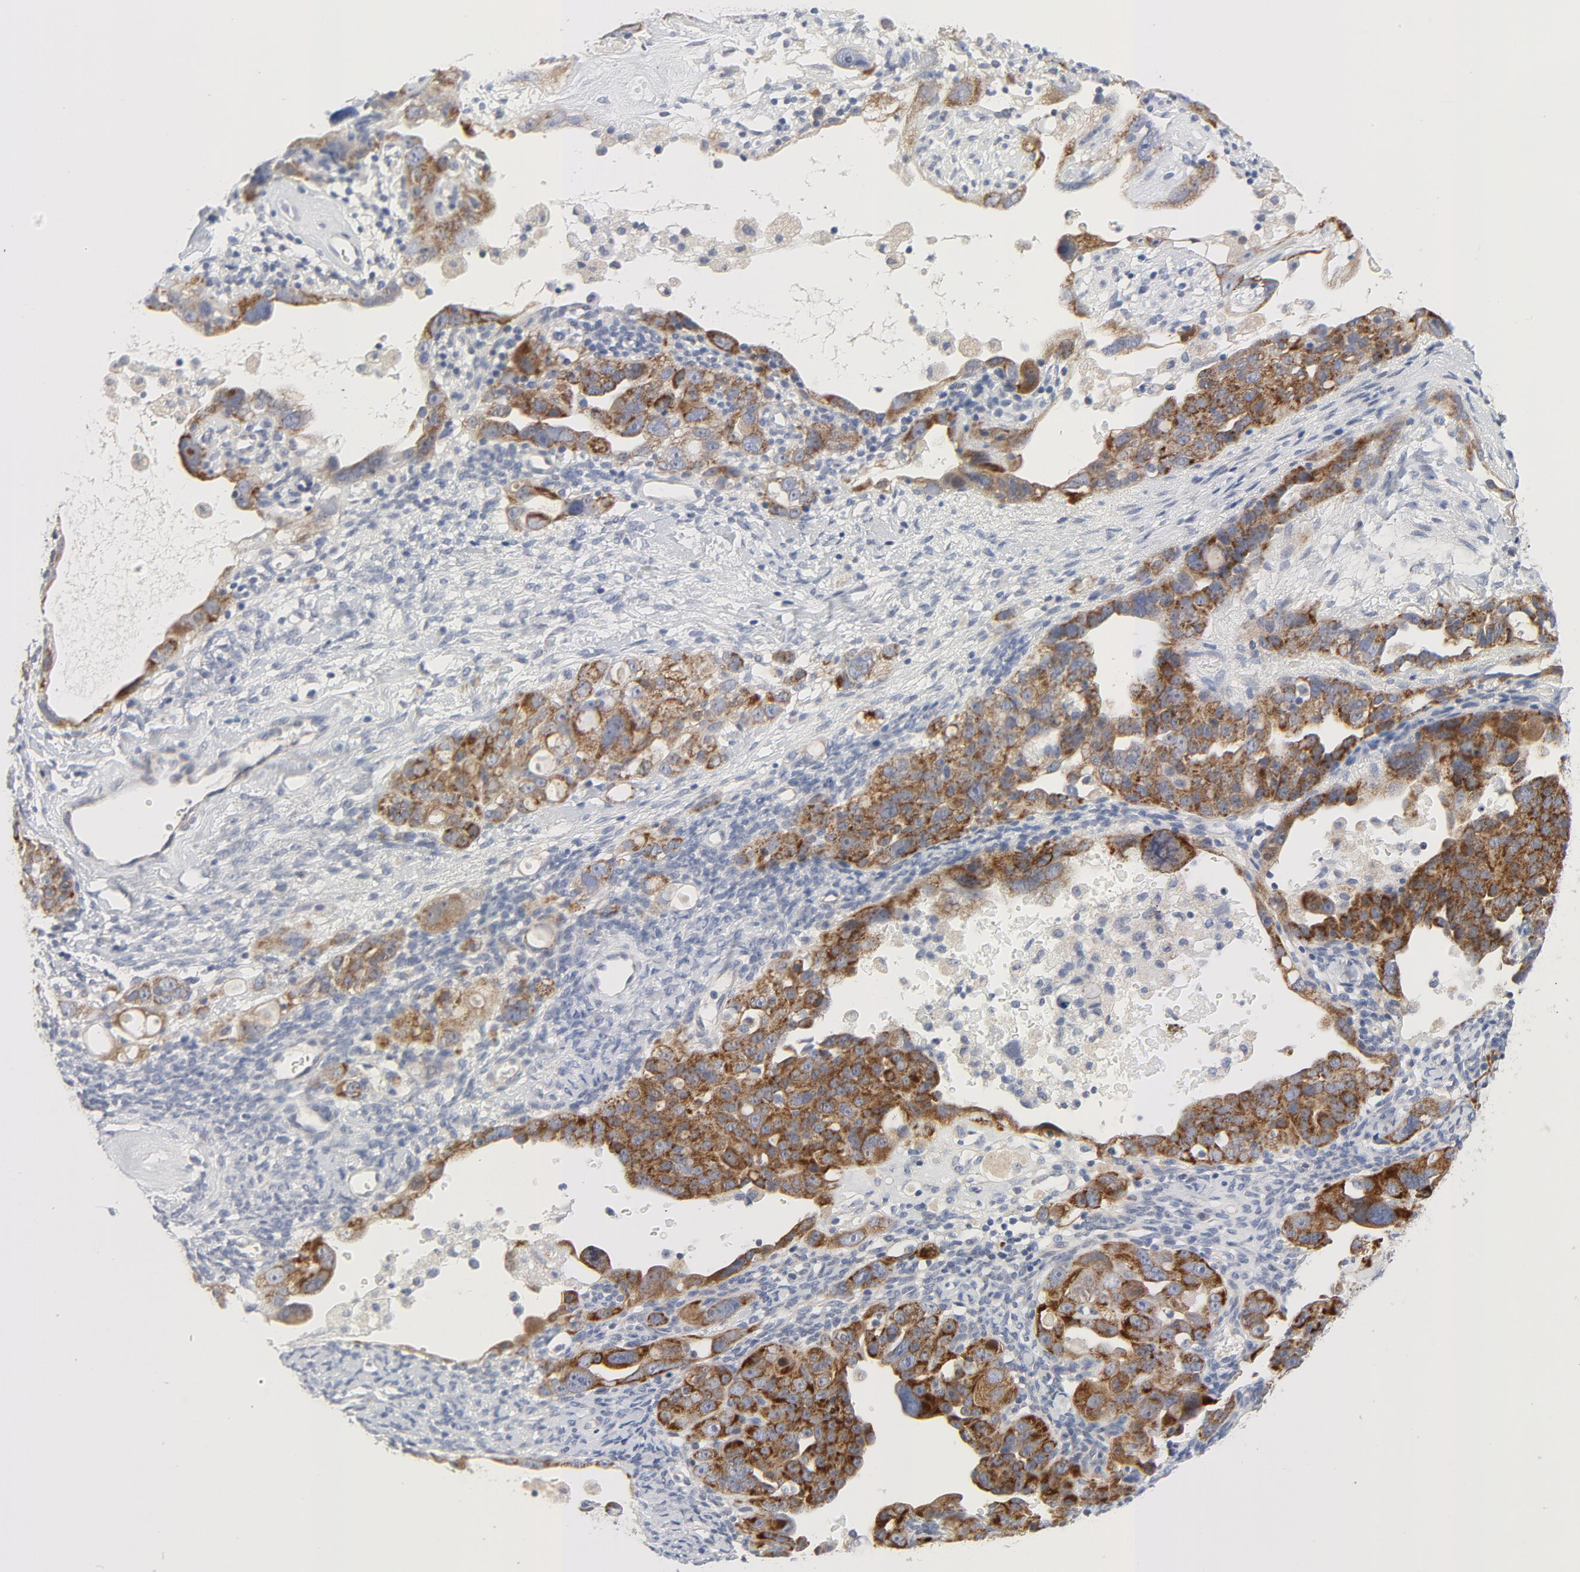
{"staining": {"intensity": "strong", "quantity": ">75%", "location": "cytoplasmic/membranous"}, "tissue": "ovarian cancer", "cell_type": "Tumor cells", "image_type": "cancer", "snomed": [{"axis": "morphology", "description": "Cystadenocarcinoma, serous, NOS"}, {"axis": "topography", "description": "Ovary"}], "caption": "This photomicrograph displays immunohistochemistry (IHC) staining of ovarian serous cystadenocarcinoma, with high strong cytoplasmic/membranous staining in approximately >75% of tumor cells.", "gene": "BAD", "patient": {"sex": "female", "age": 66}}